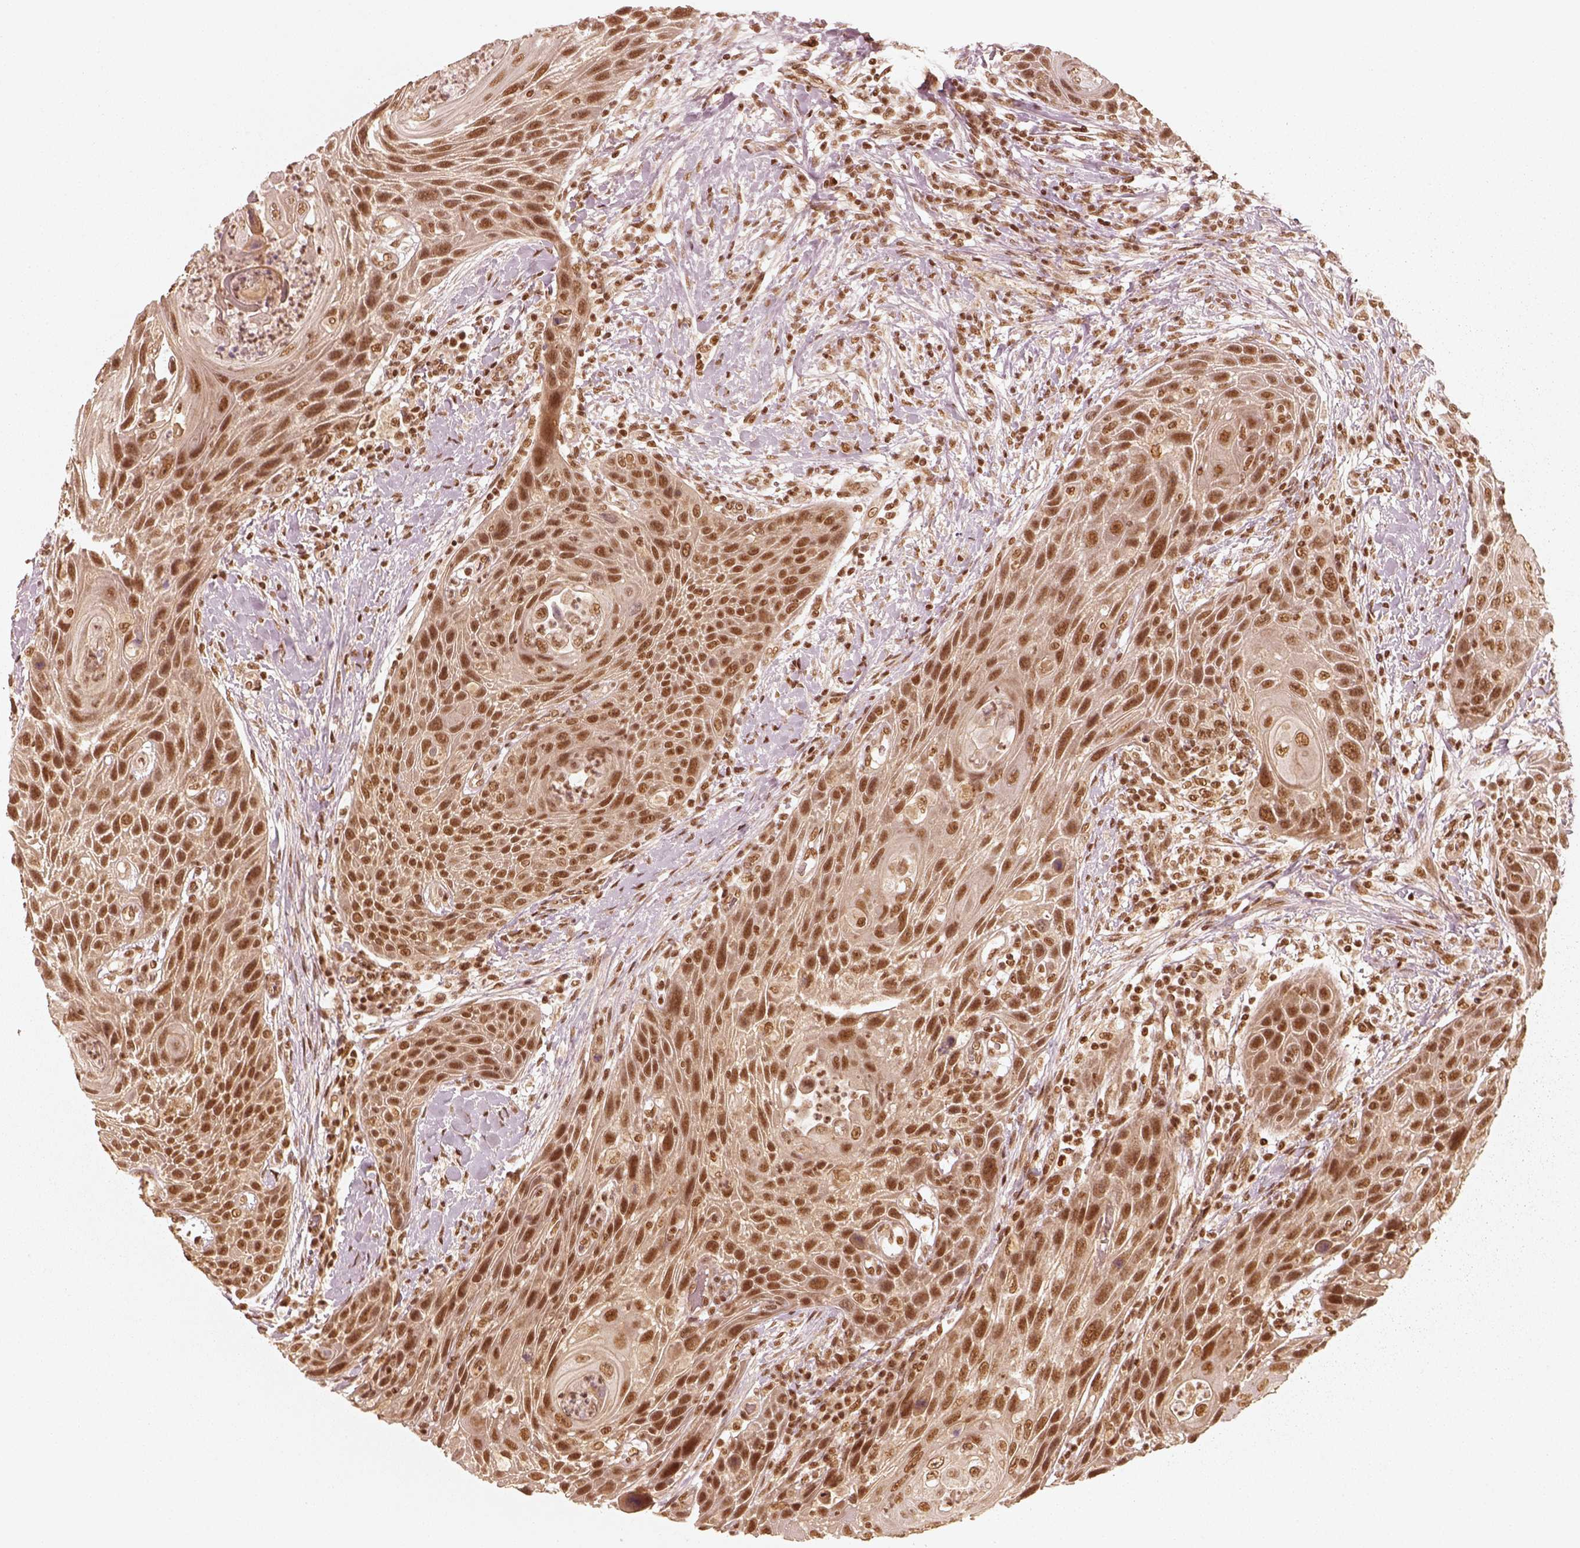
{"staining": {"intensity": "strong", "quantity": ">75%", "location": "nuclear"}, "tissue": "head and neck cancer", "cell_type": "Tumor cells", "image_type": "cancer", "snomed": [{"axis": "morphology", "description": "Squamous cell carcinoma, NOS"}, {"axis": "topography", "description": "Head-Neck"}], "caption": "A high-resolution histopathology image shows immunohistochemistry (IHC) staining of squamous cell carcinoma (head and neck), which demonstrates strong nuclear staining in approximately >75% of tumor cells.", "gene": "GMEB2", "patient": {"sex": "male", "age": 69}}